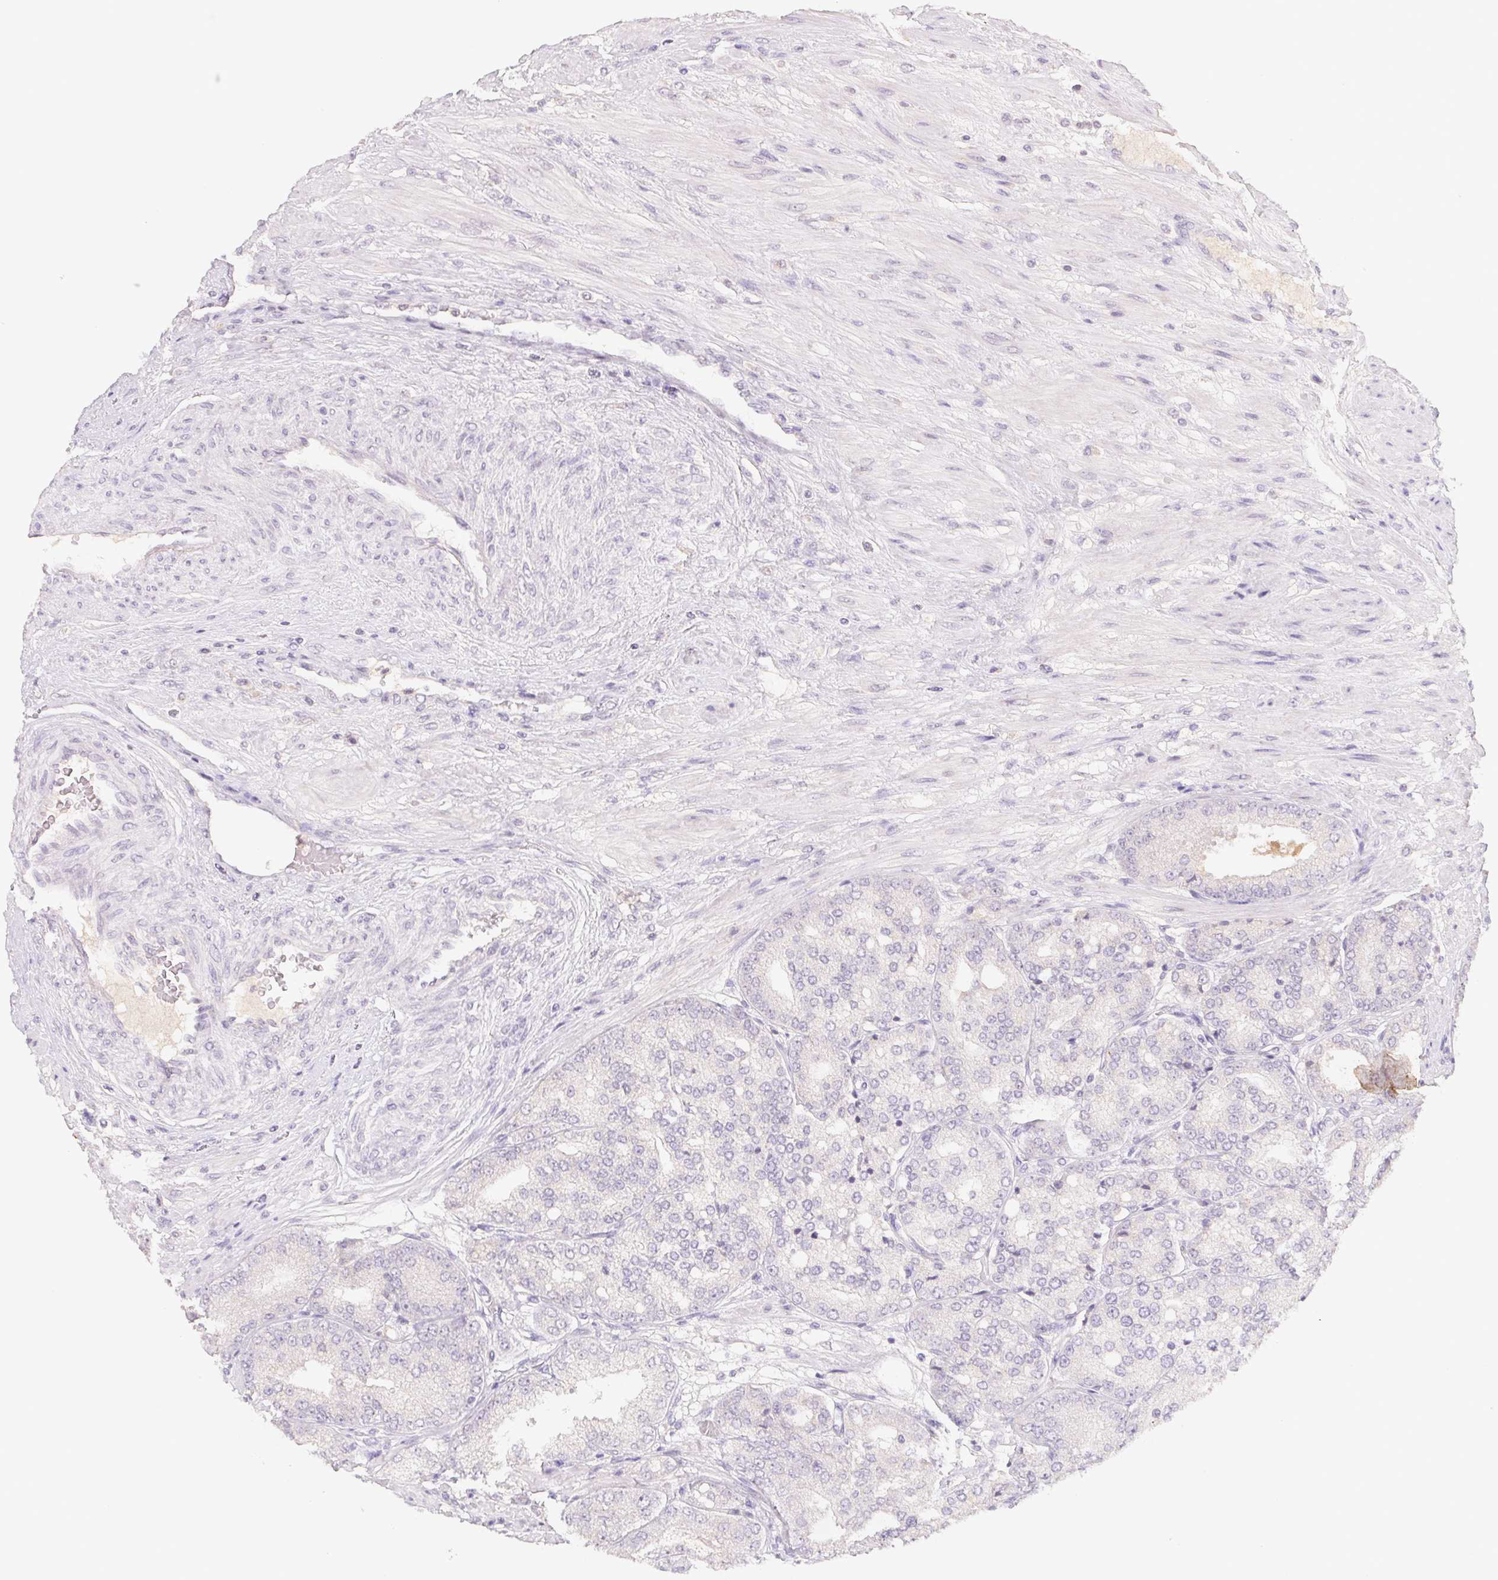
{"staining": {"intensity": "negative", "quantity": "none", "location": "none"}, "tissue": "prostate cancer", "cell_type": "Tumor cells", "image_type": "cancer", "snomed": [{"axis": "morphology", "description": "Adenocarcinoma, High grade"}, {"axis": "topography", "description": "Prostate"}], "caption": "The image displays no significant expression in tumor cells of prostate cancer.", "gene": "PNMA8B", "patient": {"sex": "male", "age": 71}}